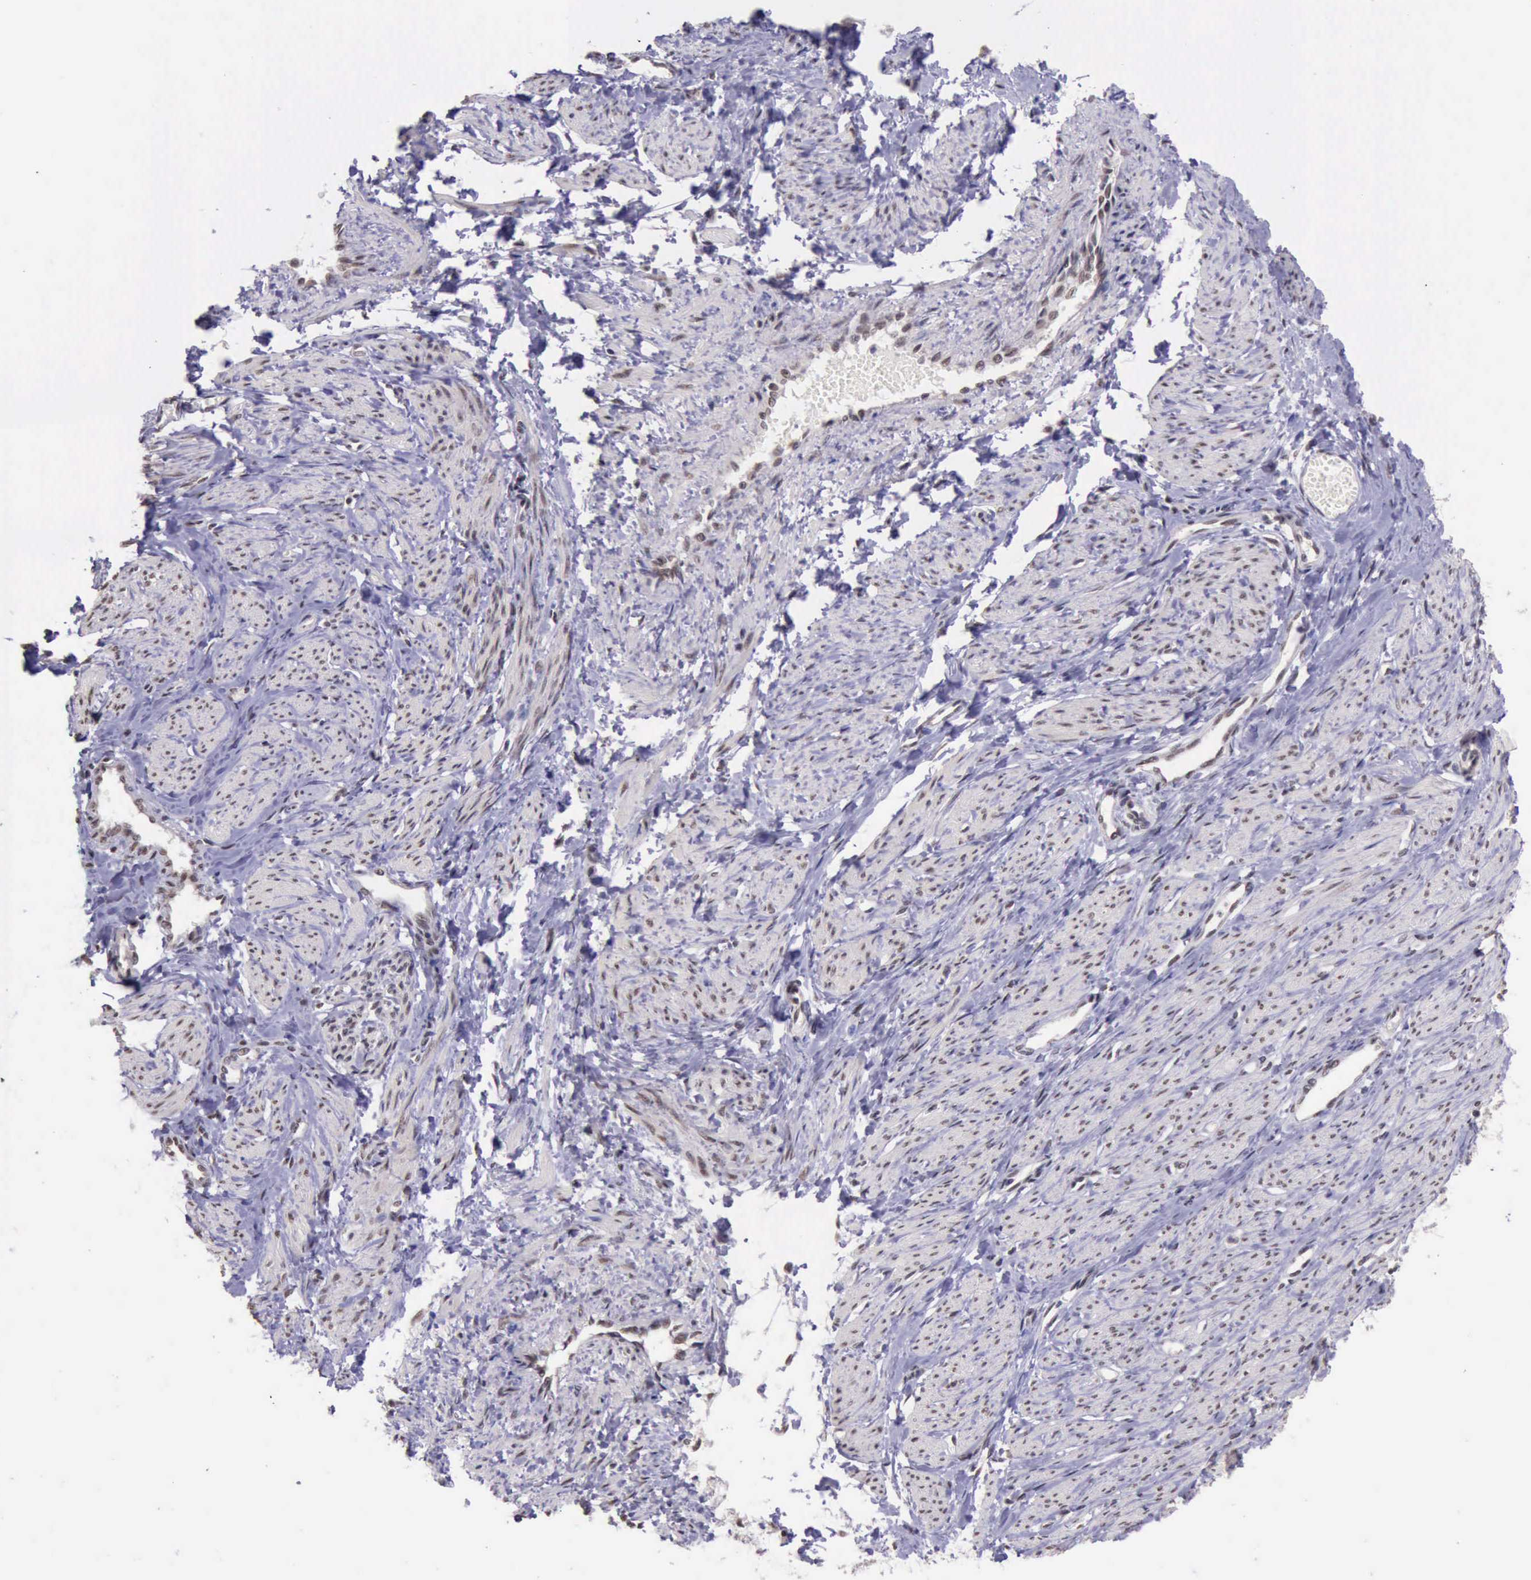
{"staining": {"intensity": "moderate", "quantity": ">75%", "location": "nuclear"}, "tissue": "smooth muscle", "cell_type": "Smooth muscle cells", "image_type": "normal", "snomed": [{"axis": "morphology", "description": "Normal tissue, NOS"}, {"axis": "topography", "description": "Smooth muscle"}, {"axis": "topography", "description": "Uterus"}], "caption": "A medium amount of moderate nuclear expression is appreciated in approximately >75% of smooth muscle cells in unremarkable smooth muscle.", "gene": "PRPF39", "patient": {"sex": "female", "age": 39}}